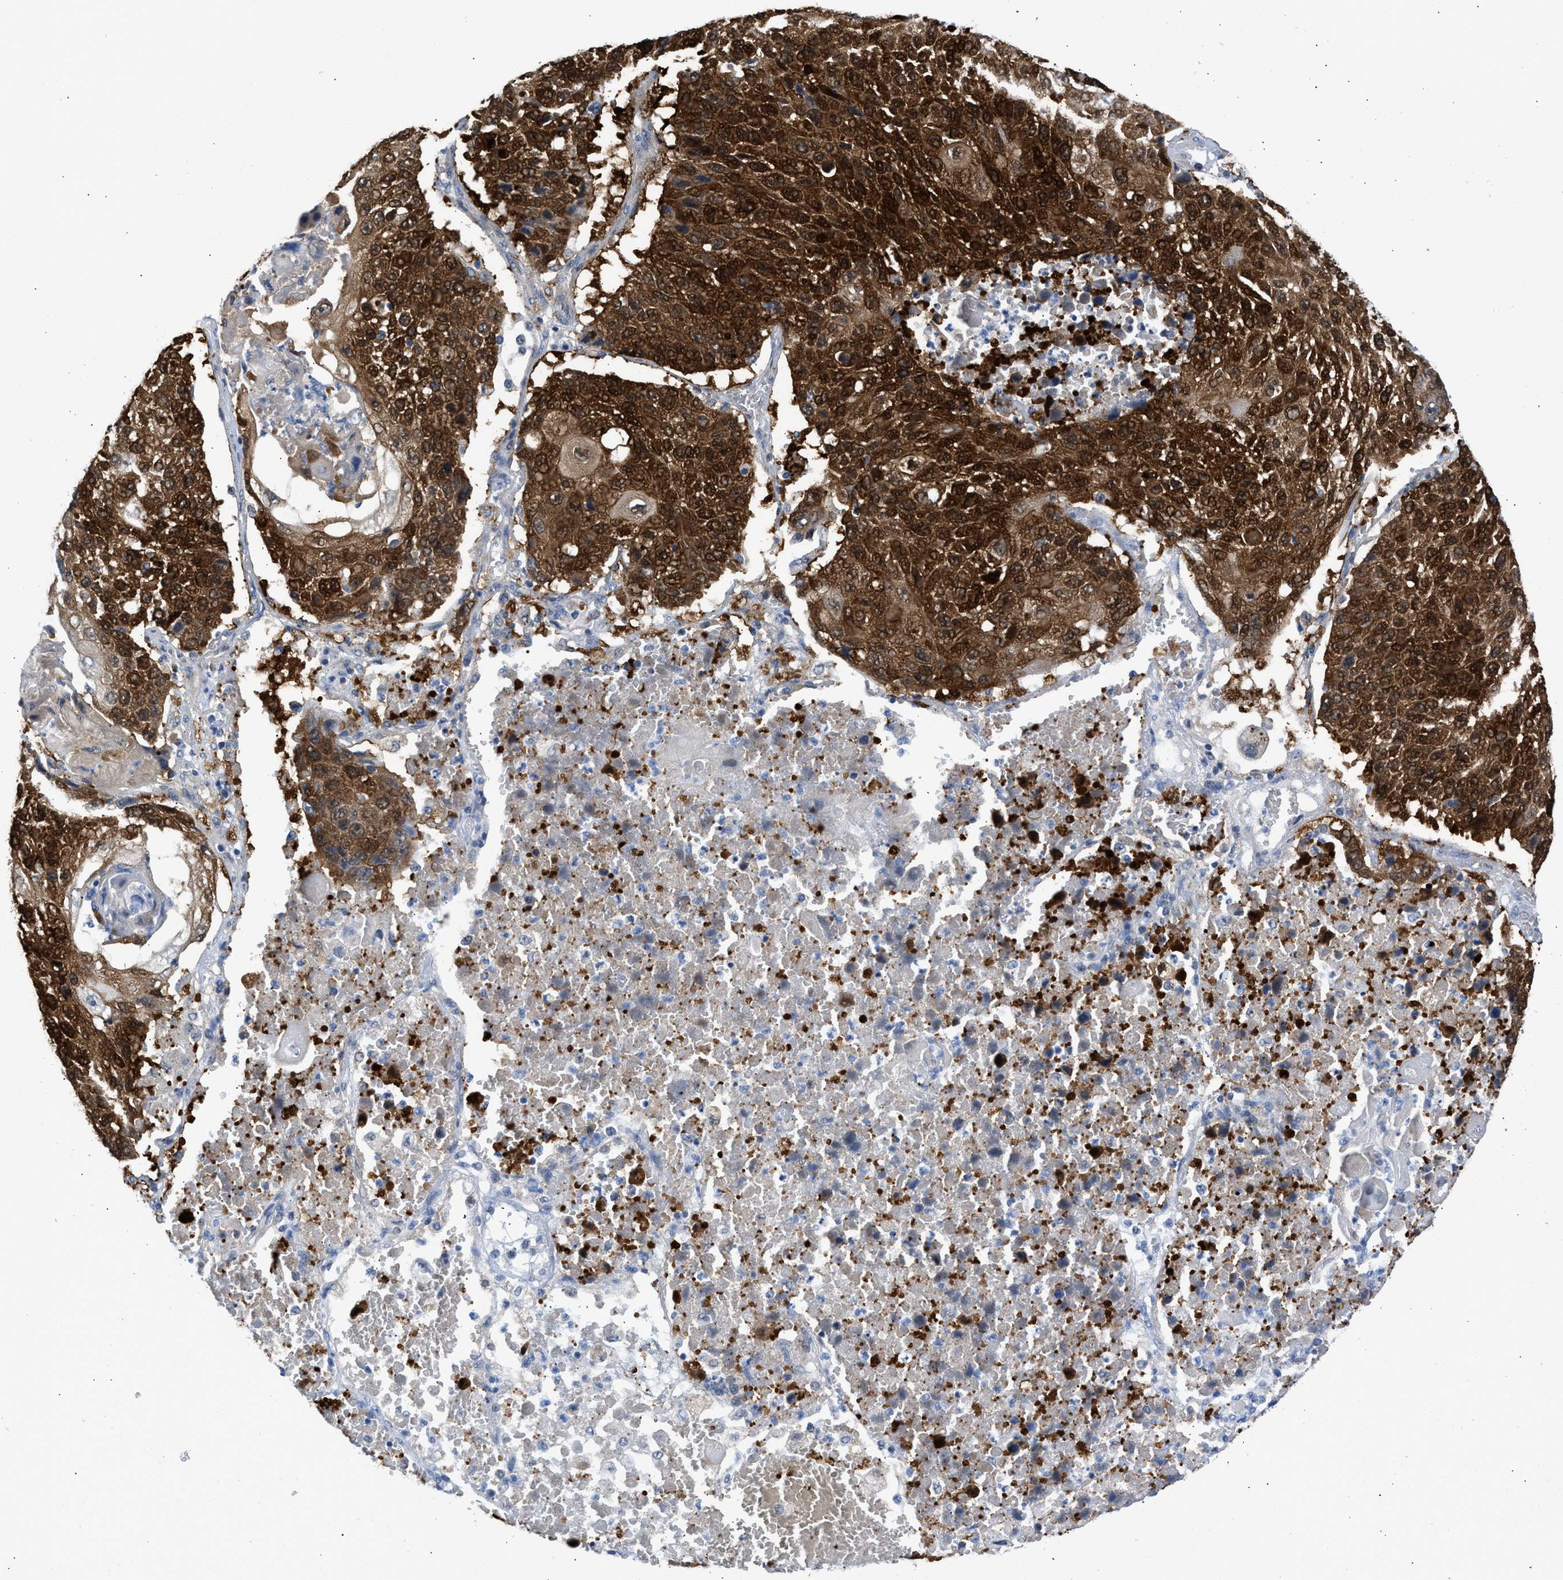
{"staining": {"intensity": "strong", "quantity": ">75%", "location": "cytoplasmic/membranous,nuclear"}, "tissue": "lung cancer", "cell_type": "Tumor cells", "image_type": "cancer", "snomed": [{"axis": "morphology", "description": "Squamous cell carcinoma, NOS"}, {"axis": "topography", "description": "Lung"}], "caption": "Lung squamous cell carcinoma tissue reveals strong cytoplasmic/membranous and nuclear expression in approximately >75% of tumor cells, visualized by immunohistochemistry.", "gene": "CBR1", "patient": {"sex": "male", "age": 61}}